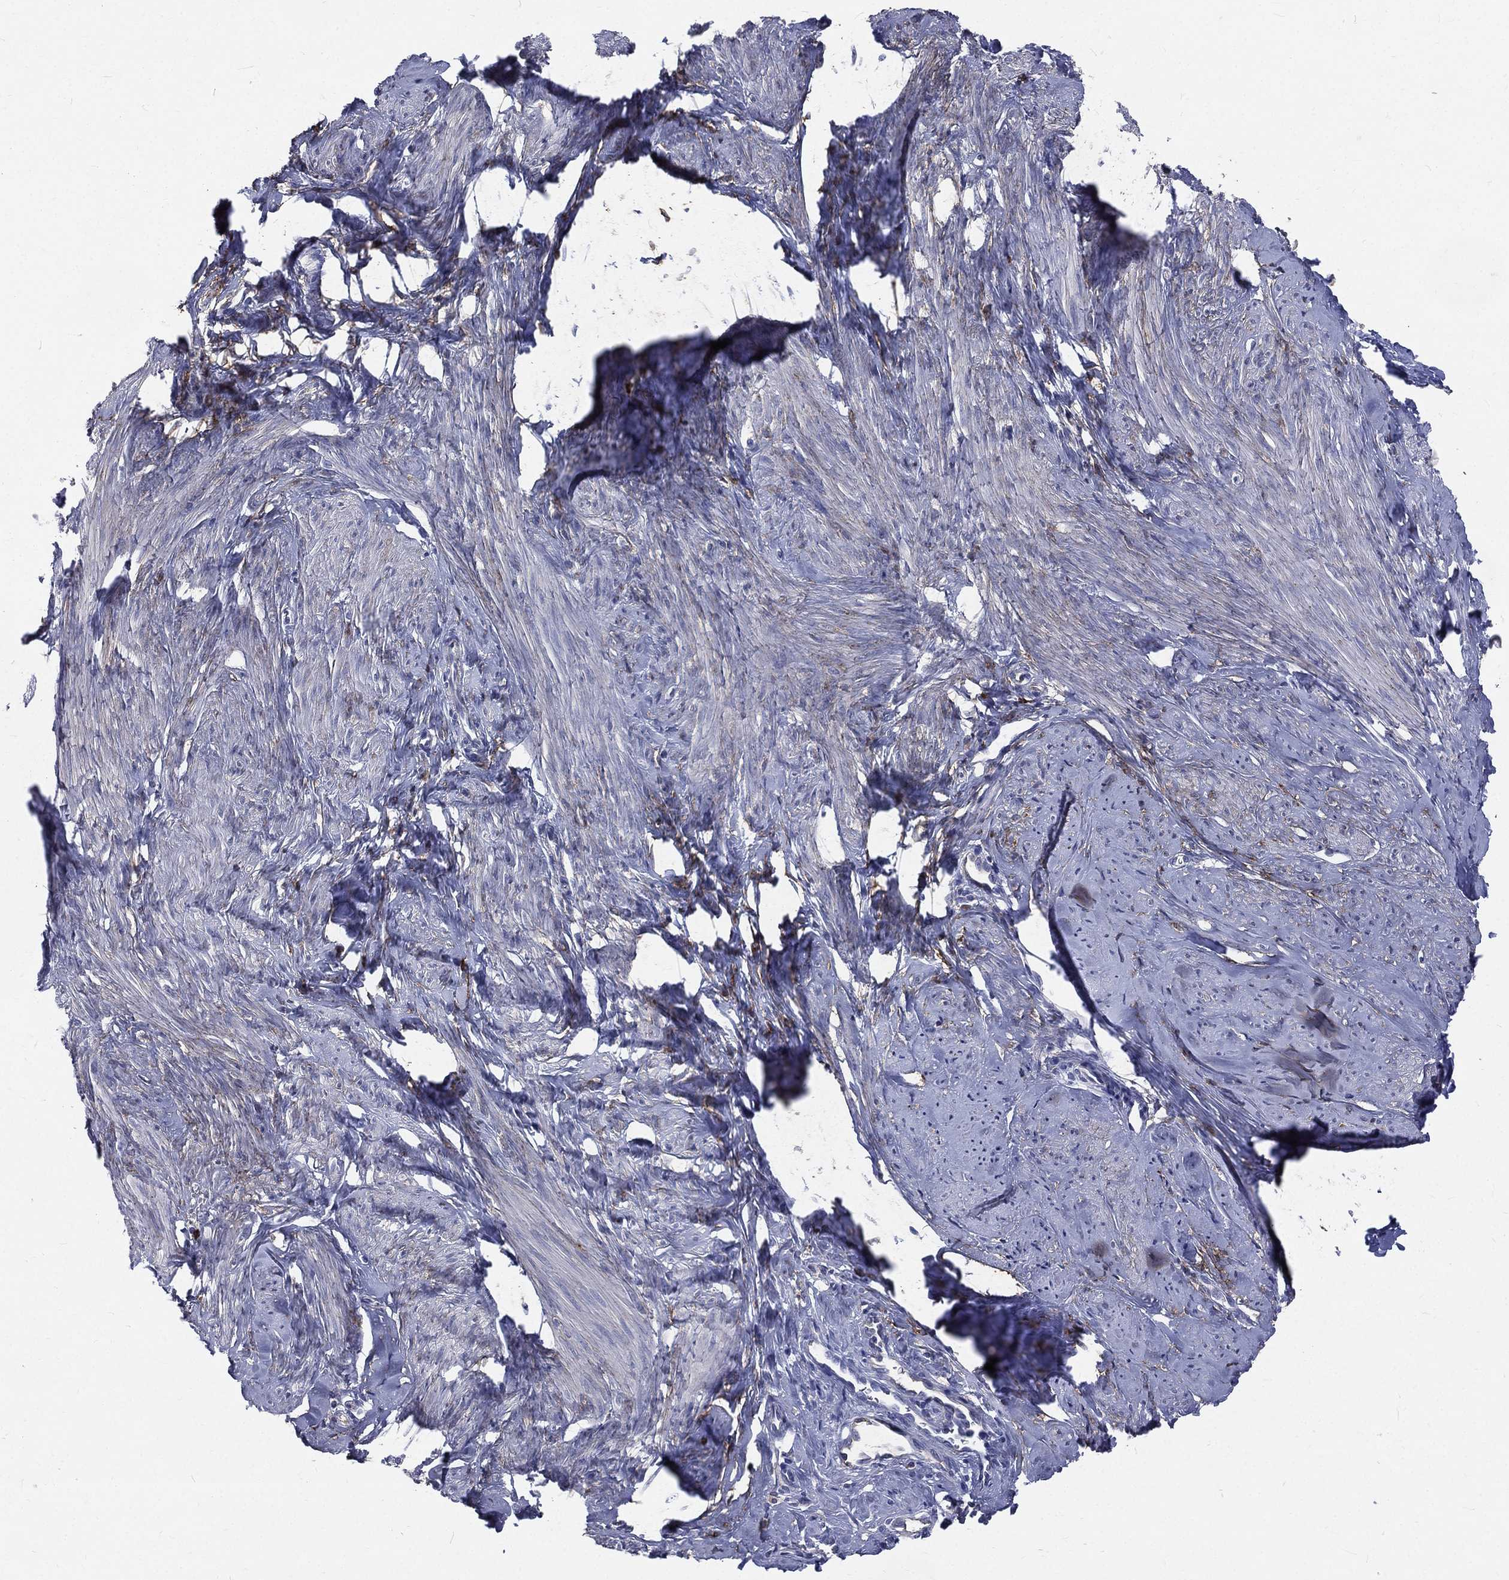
{"staining": {"intensity": "negative", "quantity": "none", "location": "none"}, "tissue": "smooth muscle", "cell_type": "Smooth muscle cells", "image_type": "normal", "snomed": [{"axis": "morphology", "description": "Normal tissue, NOS"}, {"axis": "topography", "description": "Smooth muscle"}], "caption": "Immunohistochemical staining of unremarkable human smooth muscle shows no significant expression in smooth muscle cells.", "gene": "BASP1", "patient": {"sex": "female", "age": 48}}